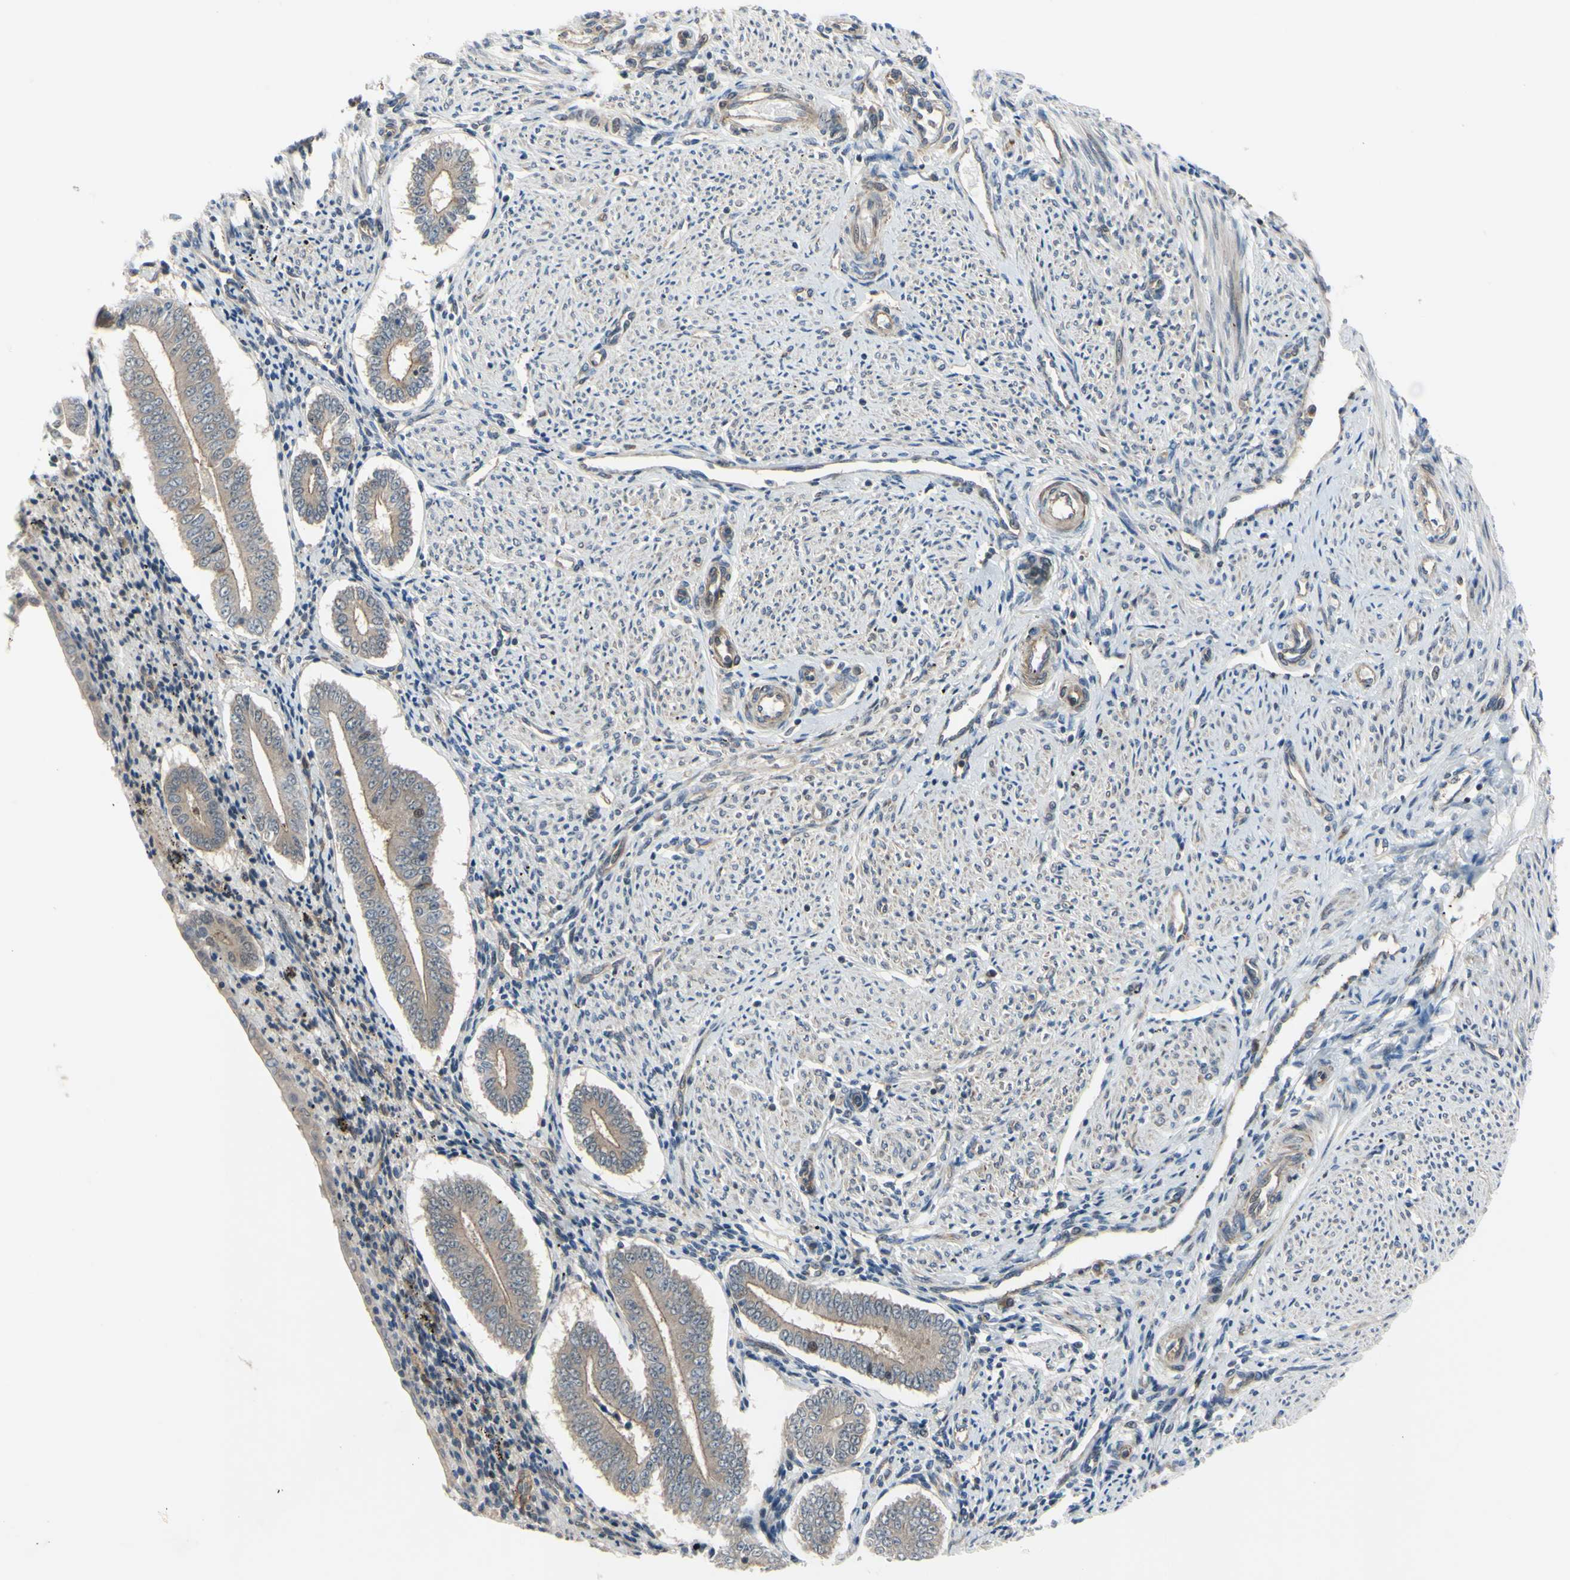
{"staining": {"intensity": "weak", "quantity": "25%-75%", "location": "cytoplasmic/membranous"}, "tissue": "endometrium", "cell_type": "Cells in endometrial stroma", "image_type": "normal", "snomed": [{"axis": "morphology", "description": "Normal tissue, NOS"}, {"axis": "topography", "description": "Endometrium"}], "caption": "Immunohistochemistry (IHC) staining of unremarkable endometrium, which displays low levels of weak cytoplasmic/membranous expression in approximately 25%-75% of cells in endometrial stroma indicating weak cytoplasmic/membranous protein expression. The staining was performed using DAB (brown) for protein detection and nuclei were counterstained in hematoxylin (blue).", "gene": "COMMD9", "patient": {"sex": "female", "age": 42}}